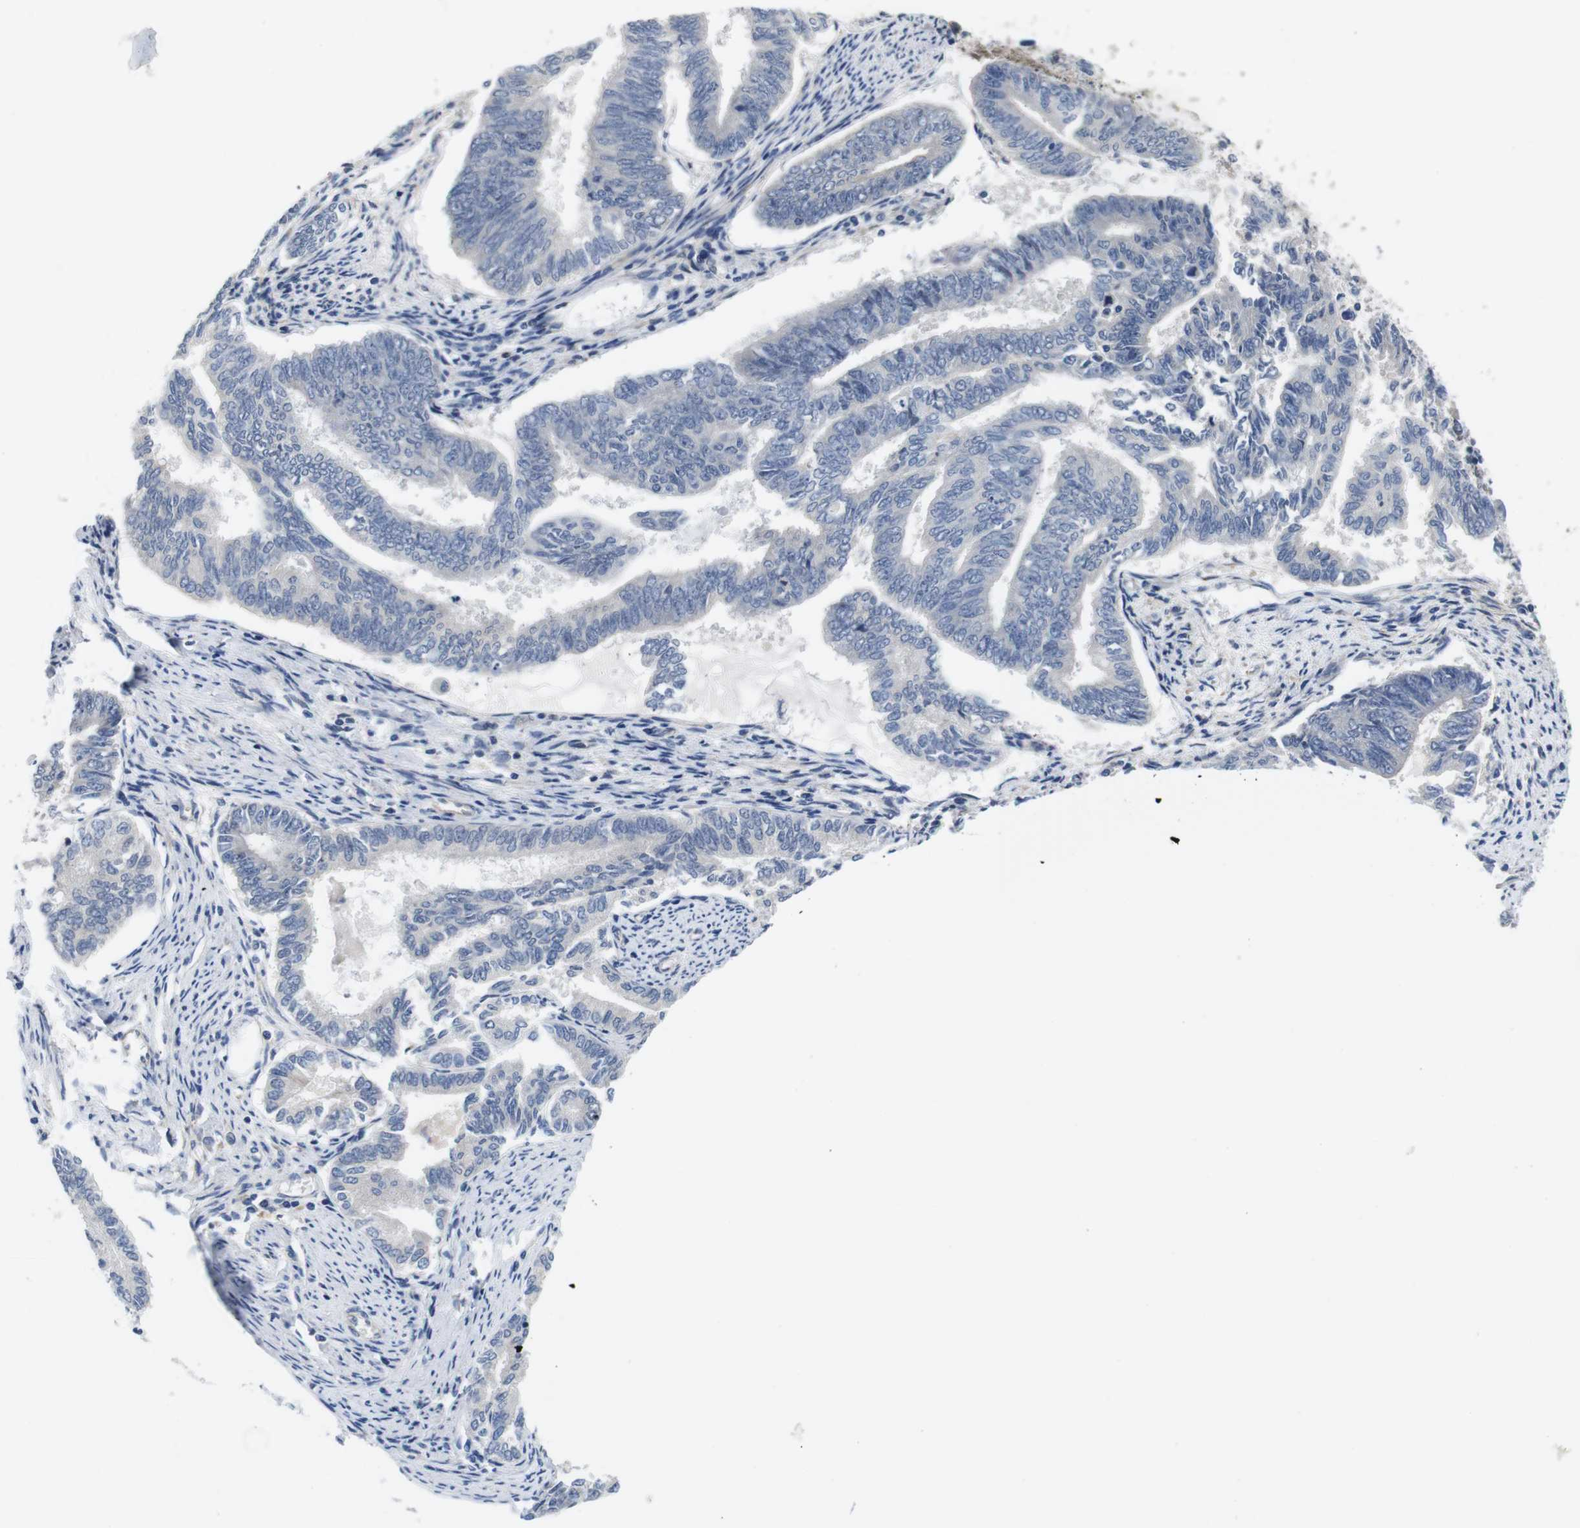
{"staining": {"intensity": "negative", "quantity": "none", "location": "none"}, "tissue": "endometrial cancer", "cell_type": "Tumor cells", "image_type": "cancer", "snomed": [{"axis": "morphology", "description": "Adenocarcinoma, NOS"}, {"axis": "topography", "description": "Endometrium"}], "caption": "Image shows no significant protein staining in tumor cells of adenocarcinoma (endometrial).", "gene": "FADD", "patient": {"sex": "female", "age": 86}}